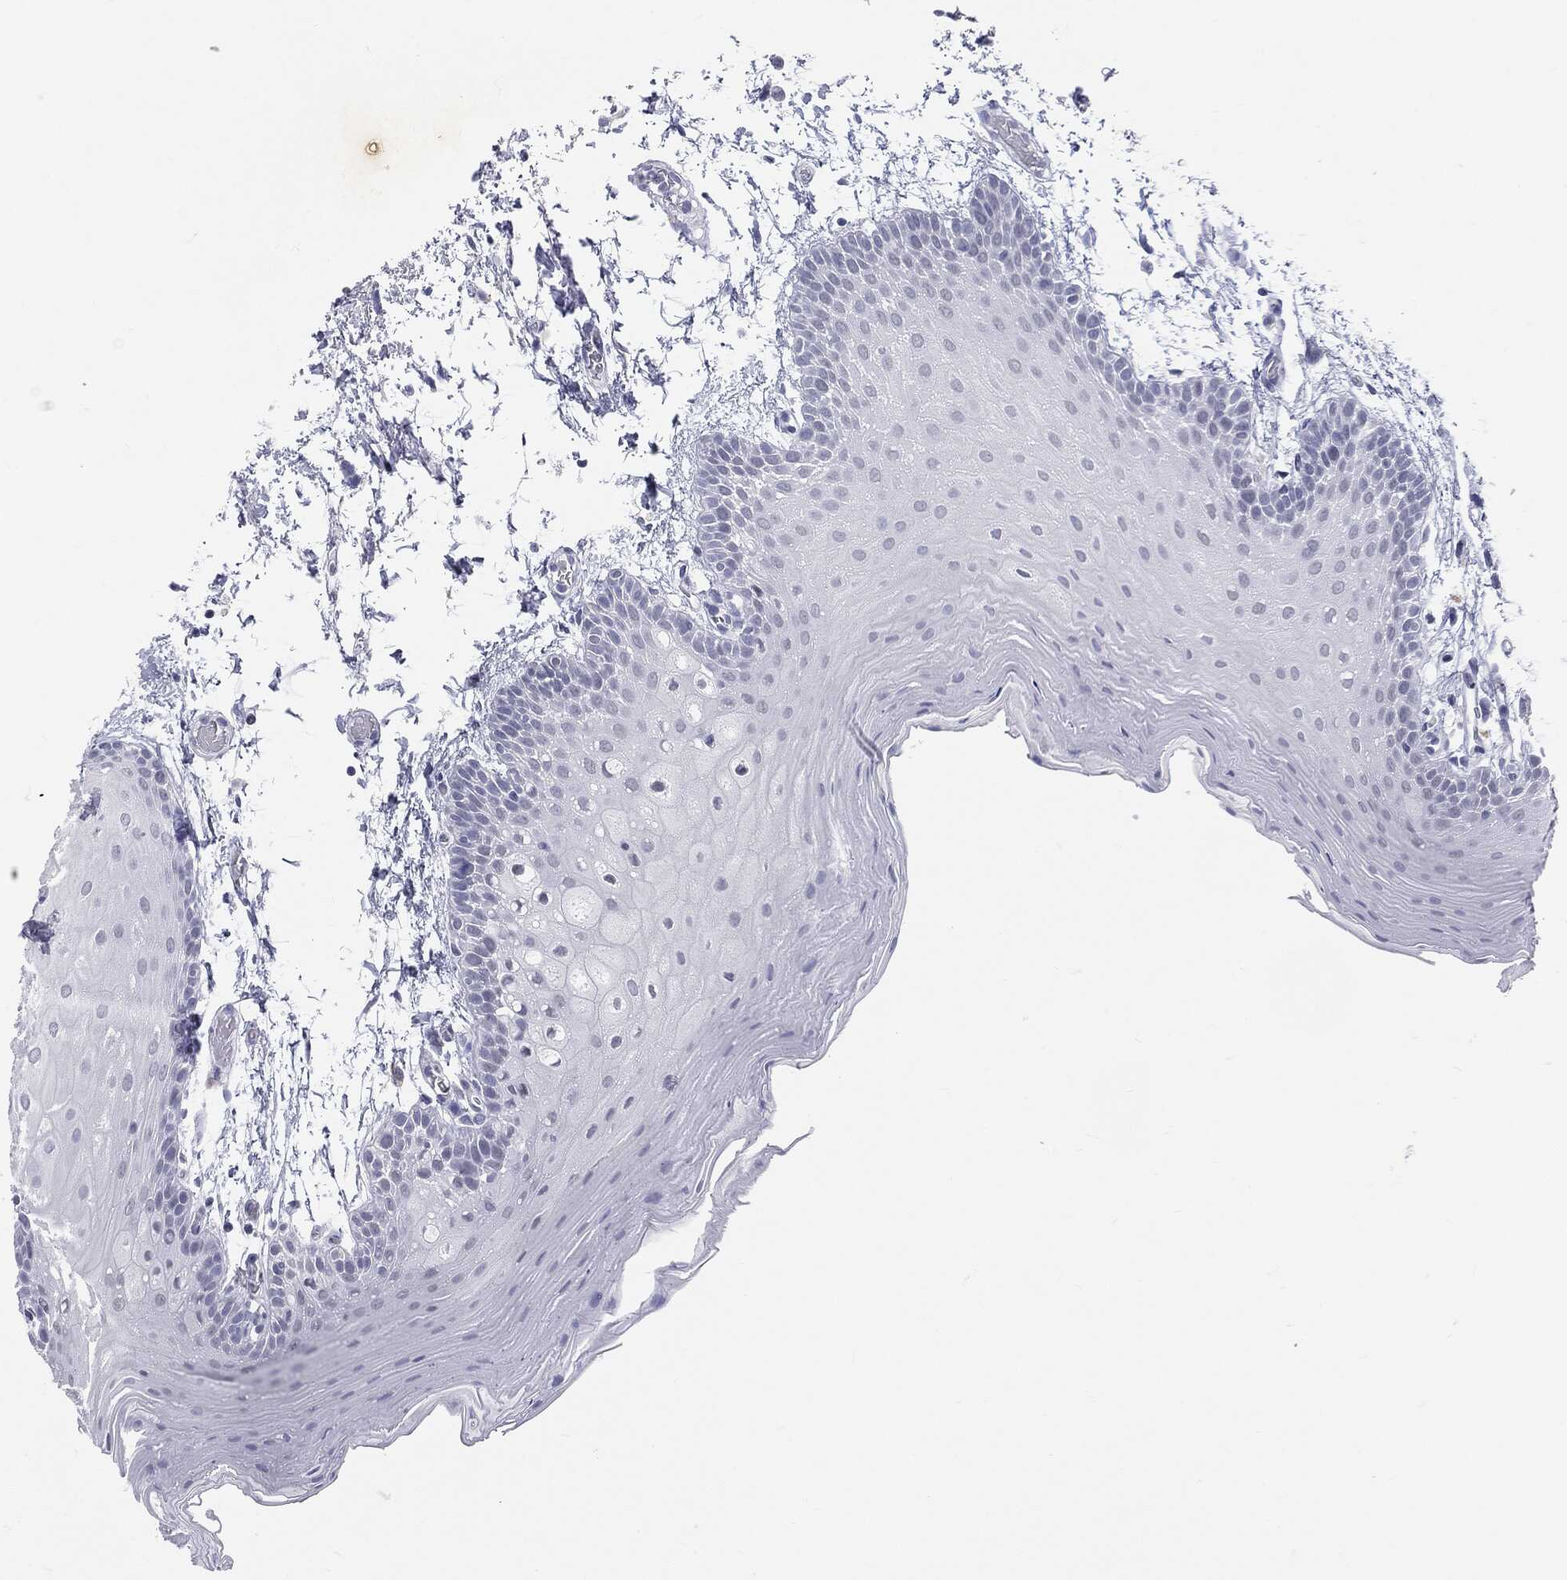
{"staining": {"intensity": "negative", "quantity": "none", "location": "none"}, "tissue": "oral mucosa", "cell_type": "Squamous epithelial cells", "image_type": "normal", "snomed": [{"axis": "morphology", "description": "Normal tissue, NOS"}, {"axis": "topography", "description": "Oral tissue"}], "caption": "Immunohistochemistry histopathology image of benign human oral mucosa stained for a protein (brown), which reveals no positivity in squamous epithelial cells. (IHC, brightfield microscopy, high magnification).", "gene": "MLLT10", "patient": {"sex": "male", "age": 62}}